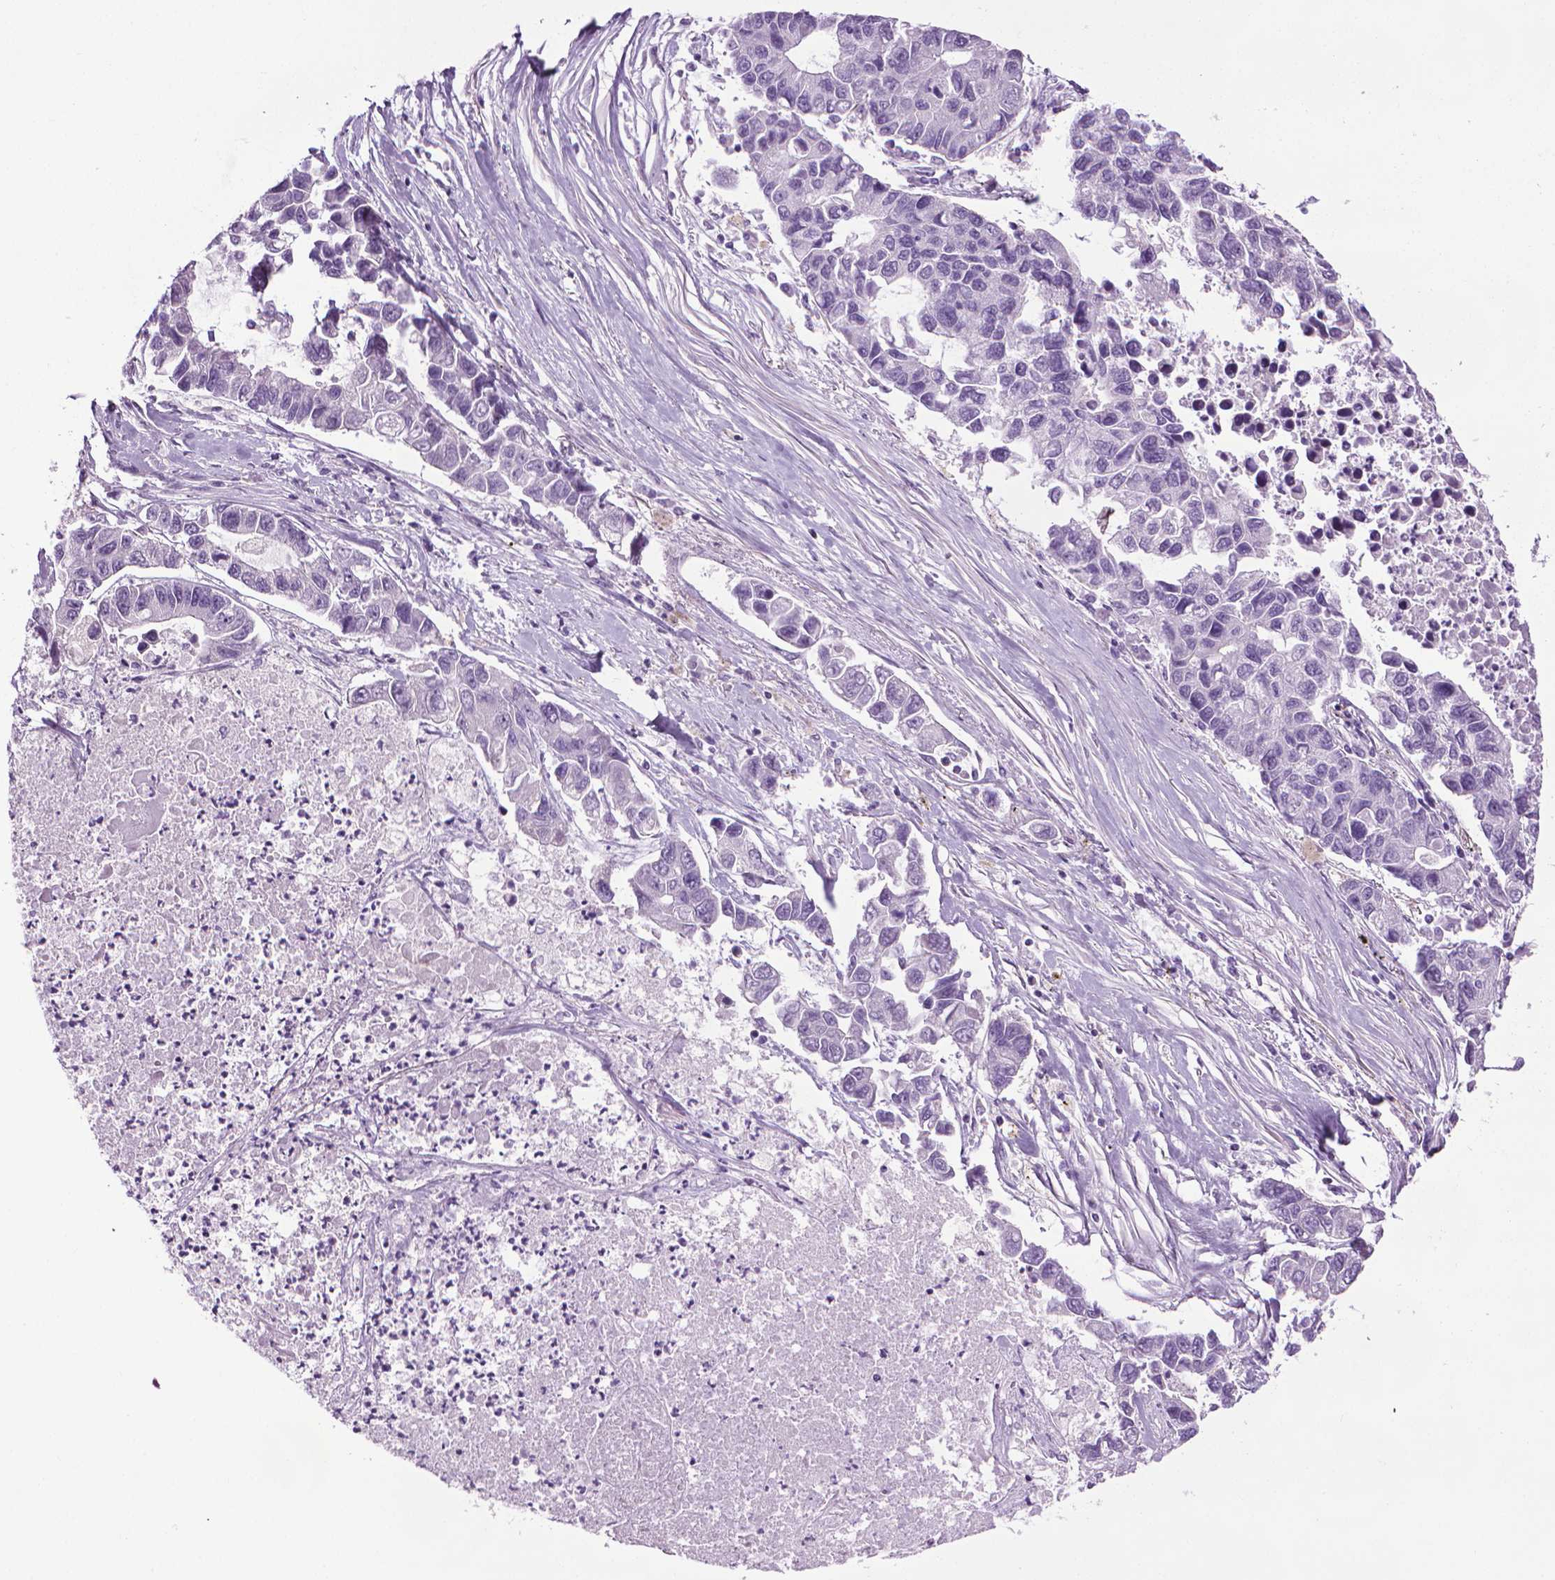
{"staining": {"intensity": "negative", "quantity": "none", "location": "none"}, "tissue": "lung cancer", "cell_type": "Tumor cells", "image_type": "cancer", "snomed": [{"axis": "morphology", "description": "Adenocarcinoma, NOS"}, {"axis": "topography", "description": "Bronchus"}, {"axis": "topography", "description": "Lung"}], "caption": "Tumor cells are negative for protein expression in human lung cancer. (Brightfield microscopy of DAB (3,3'-diaminobenzidine) immunohistochemistry at high magnification).", "gene": "DNAI7", "patient": {"sex": "female", "age": 51}}